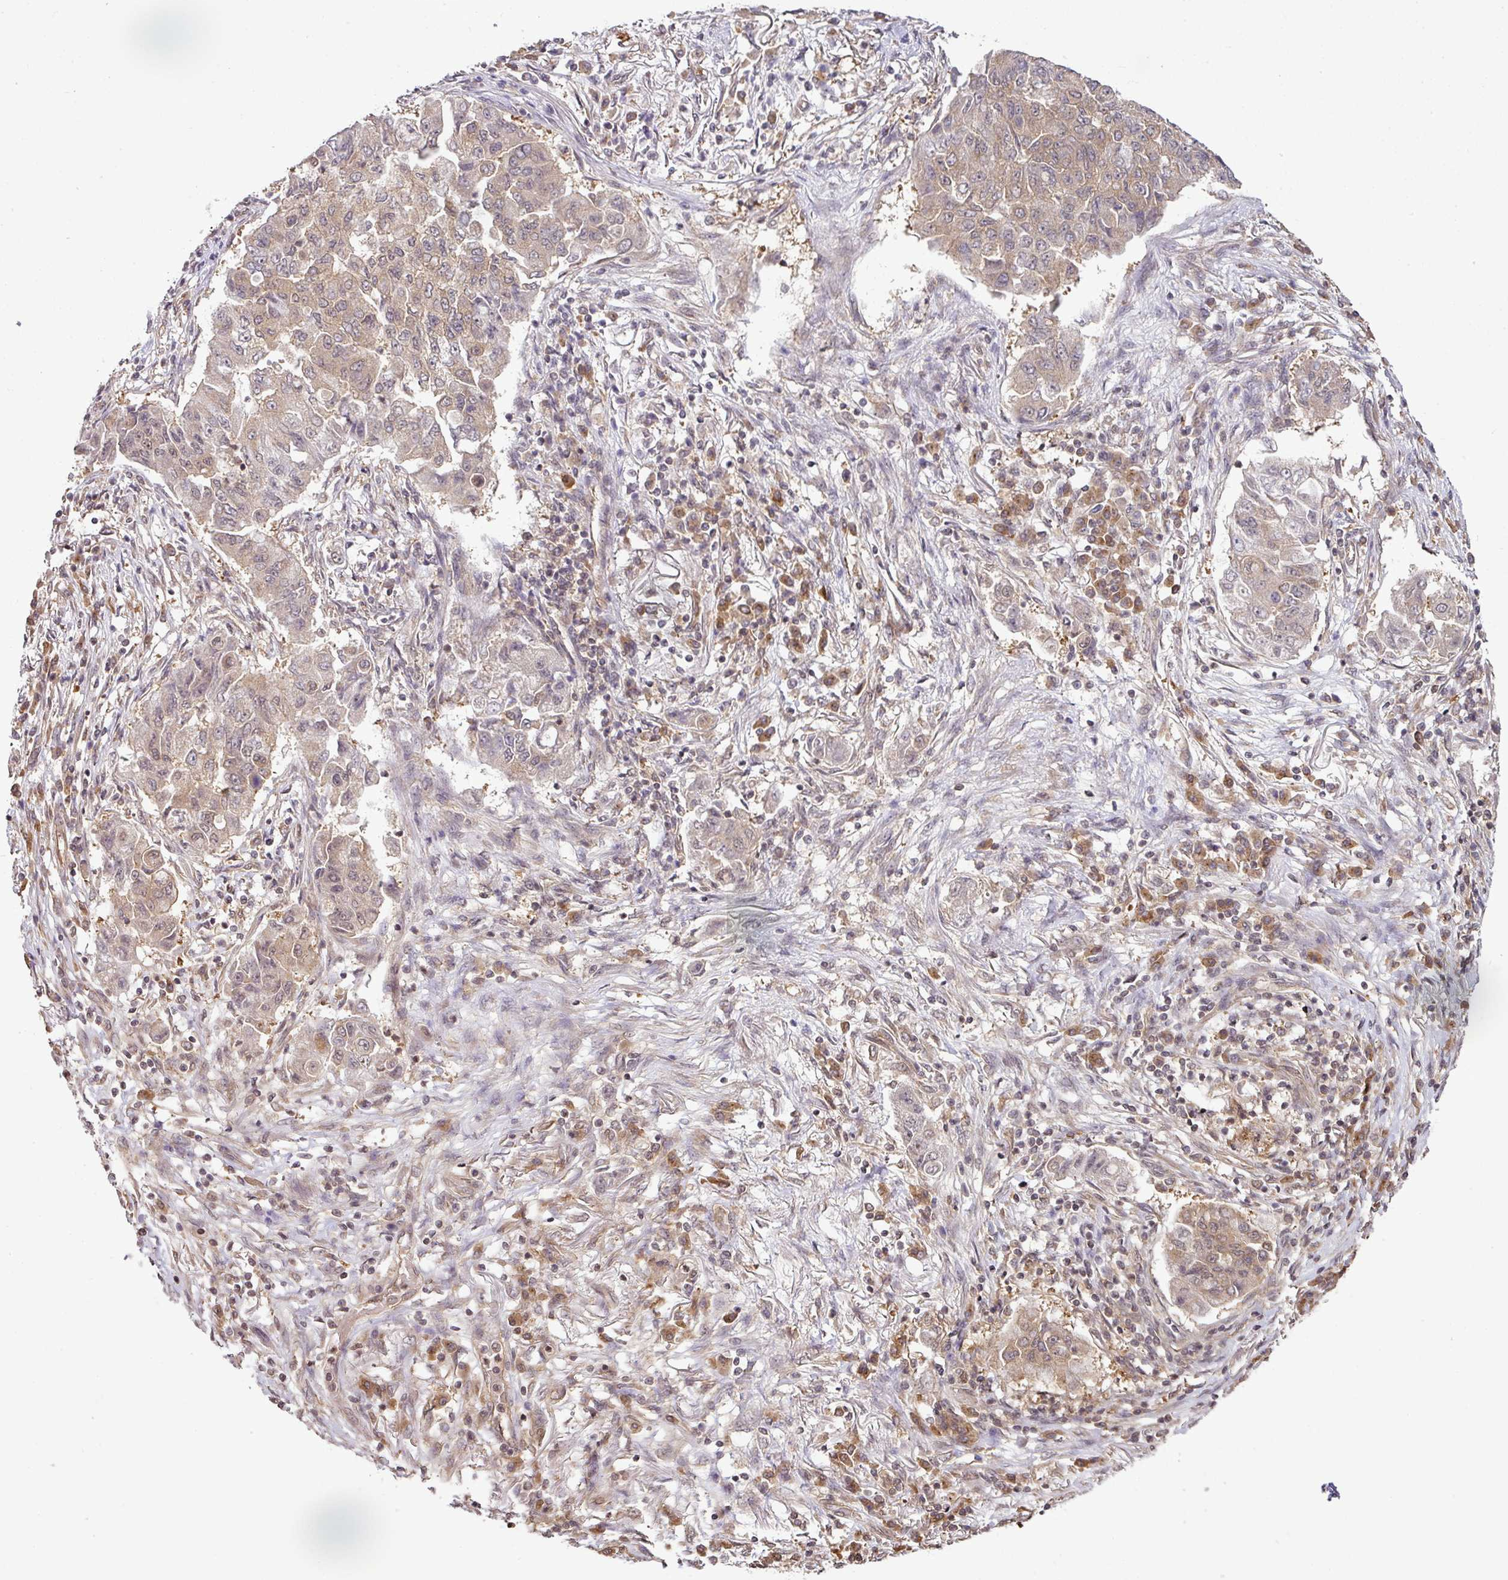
{"staining": {"intensity": "moderate", "quantity": "25%-75%", "location": "cytoplasmic/membranous"}, "tissue": "lung cancer", "cell_type": "Tumor cells", "image_type": "cancer", "snomed": [{"axis": "morphology", "description": "Squamous cell carcinoma, NOS"}, {"axis": "topography", "description": "Lung"}], "caption": "Moderate cytoplasmic/membranous positivity is appreciated in about 25%-75% of tumor cells in lung squamous cell carcinoma. (DAB (3,3'-diaminobenzidine) = brown stain, brightfield microscopy at high magnification).", "gene": "ANKRD18A", "patient": {"sex": "male", "age": 74}}